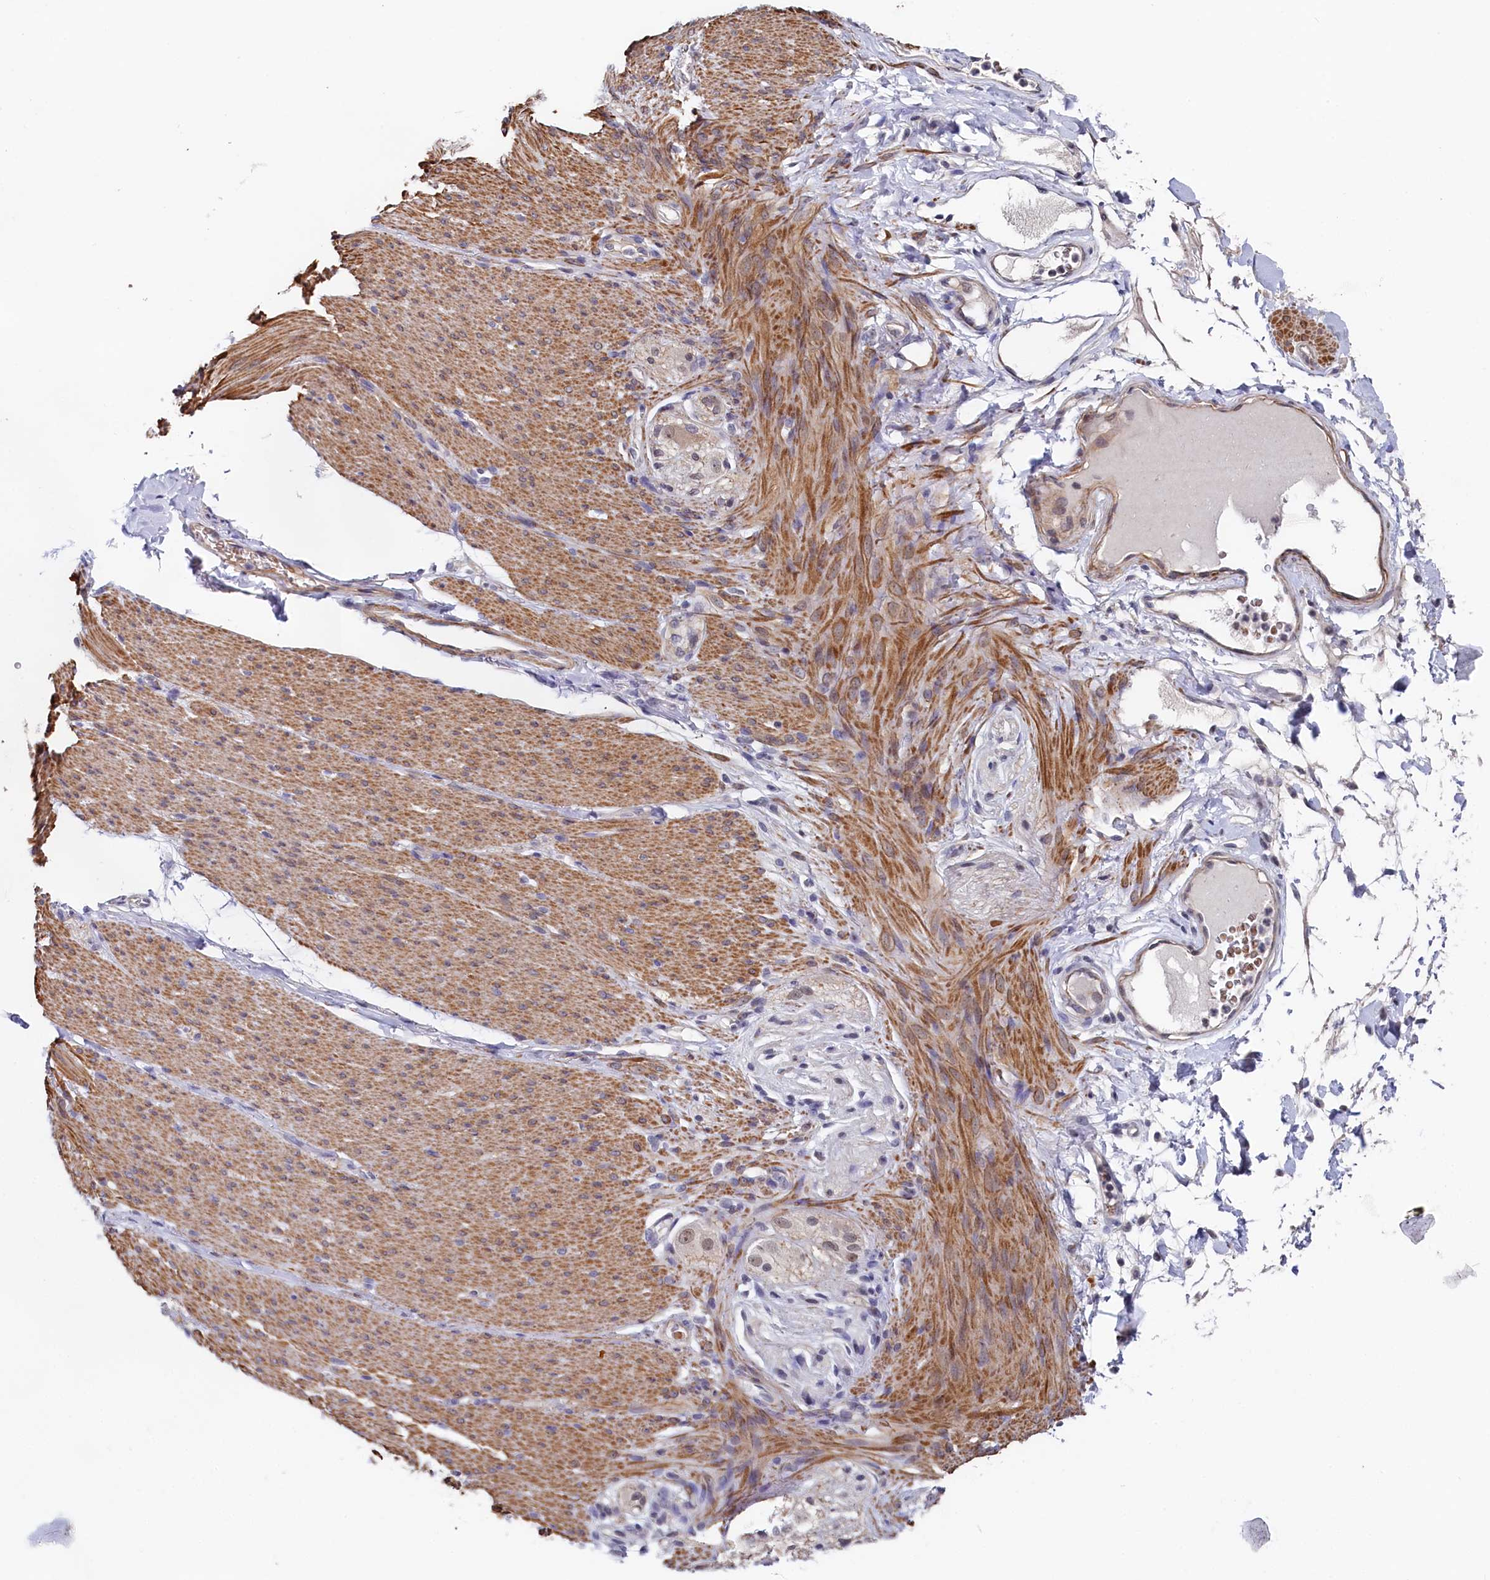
{"staining": {"intensity": "negative", "quantity": "none", "location": "none"}, "tissue": "adipose tissue", "cell_type": "Adipocytes", "image_type": "normal", "snomed": [{"axis": "morphology", "description": "Normal tissue, NOS"}, {"axis": "topography", "description": "Colon"}, {"axis": "topography", "description": "Peripheral nerve tissue"}], "caption": "Immunohistochemistry (IHC) of benign human adipose tissue exhibits no positivity in adipocytes.", "gene": "TIGD4", "patient": {"sex": "female", "age": 61}}